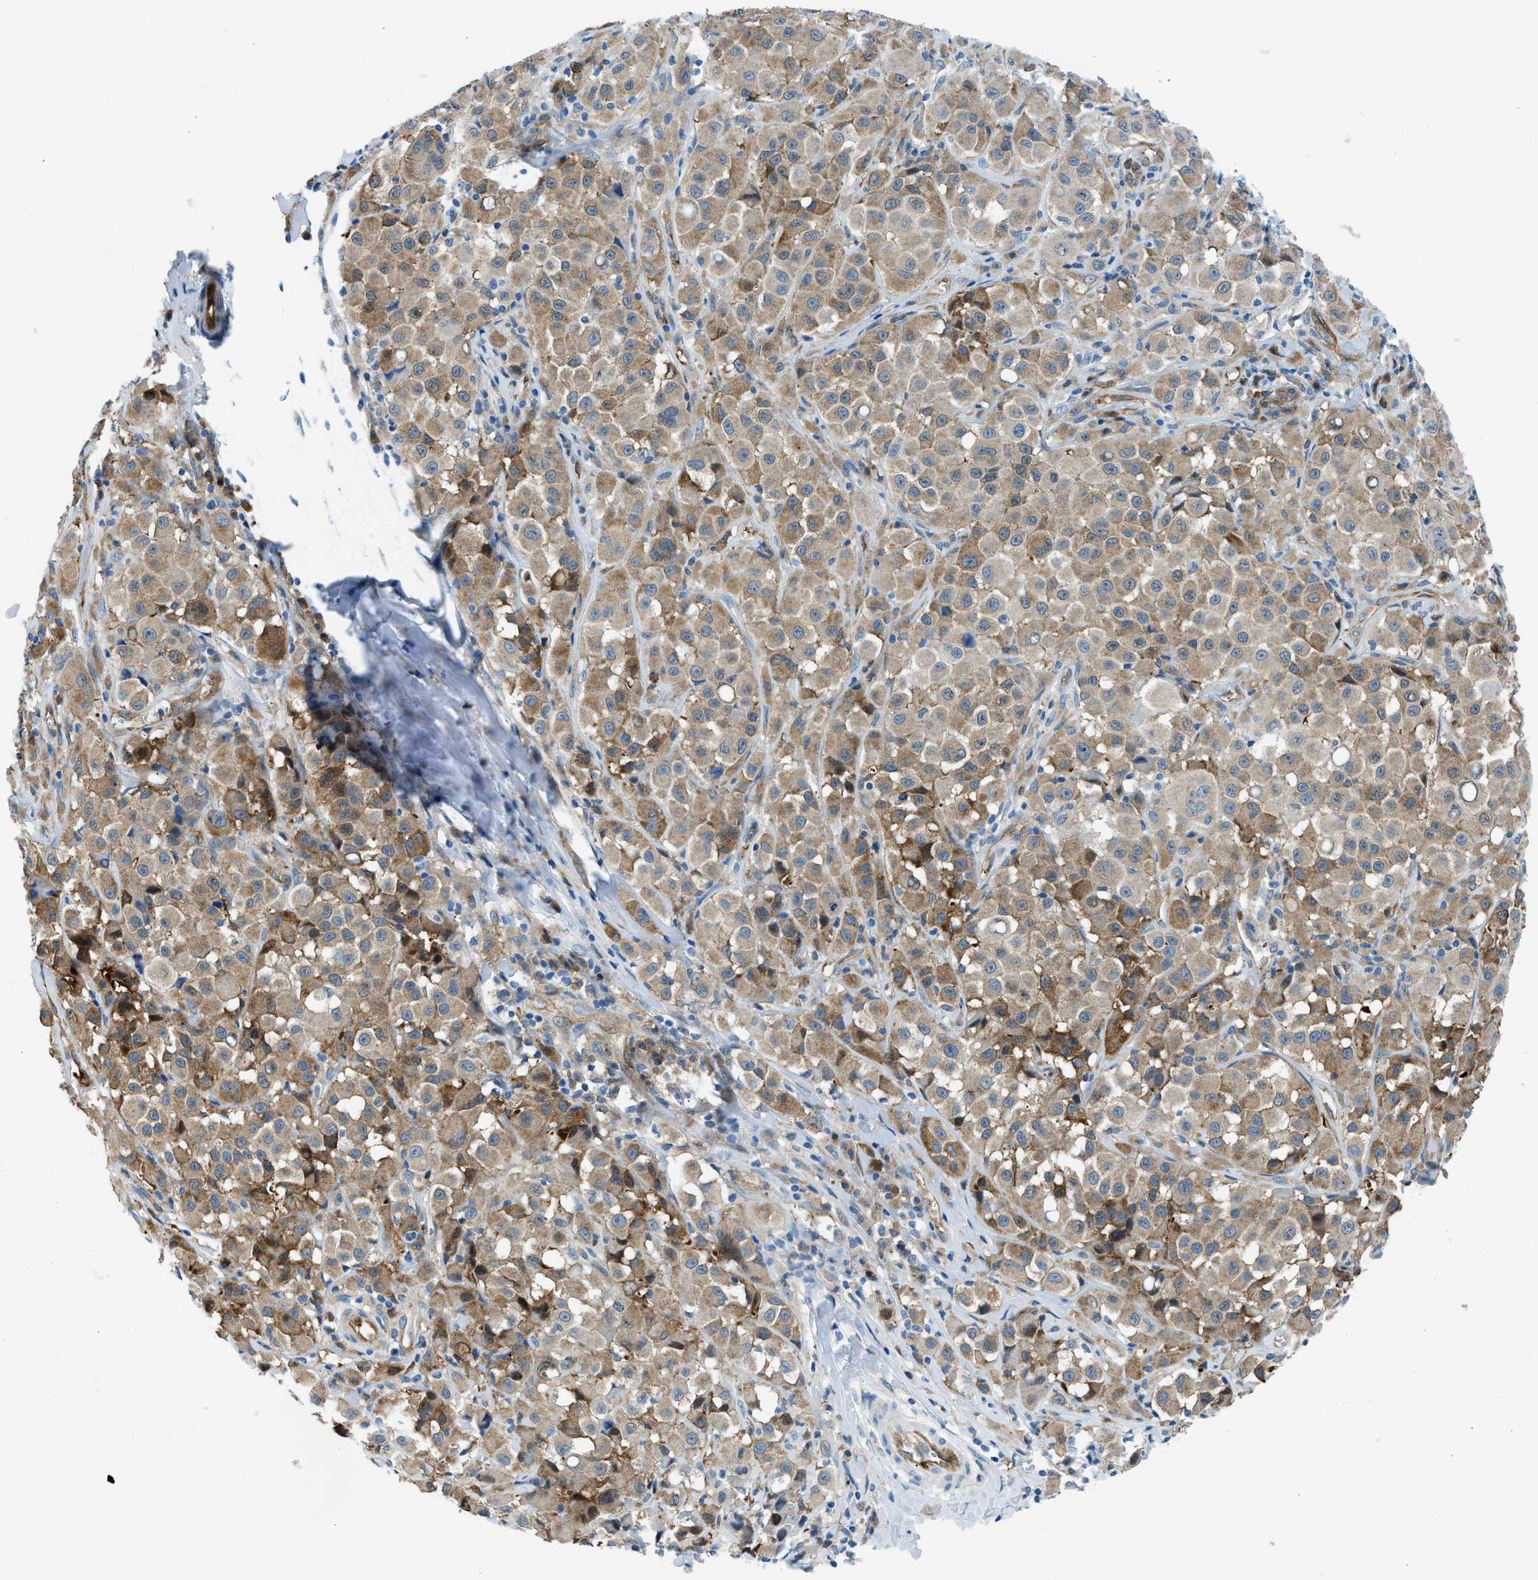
{"staining": {"intensity": "moderate", "quantity": ">75%", "location": "cytoplasmic/membranous"}, "tissue": "melanoma", "cell_type": "Tumor cells", "image_type": "cancer", "snomed": [{"axis": "morphology", "description": "Malignant melanoma, NOS"}, {"axis": "topography", "description": "Skin"}], "caption": "Human malignant melanoma stained for a protein (brown) demonstrates moderate cytoplasmic/membranous positive staining in about >75% of tumor cells.", "gene": "YWHAE", "patient": {"sex": "male", "age": 84}}